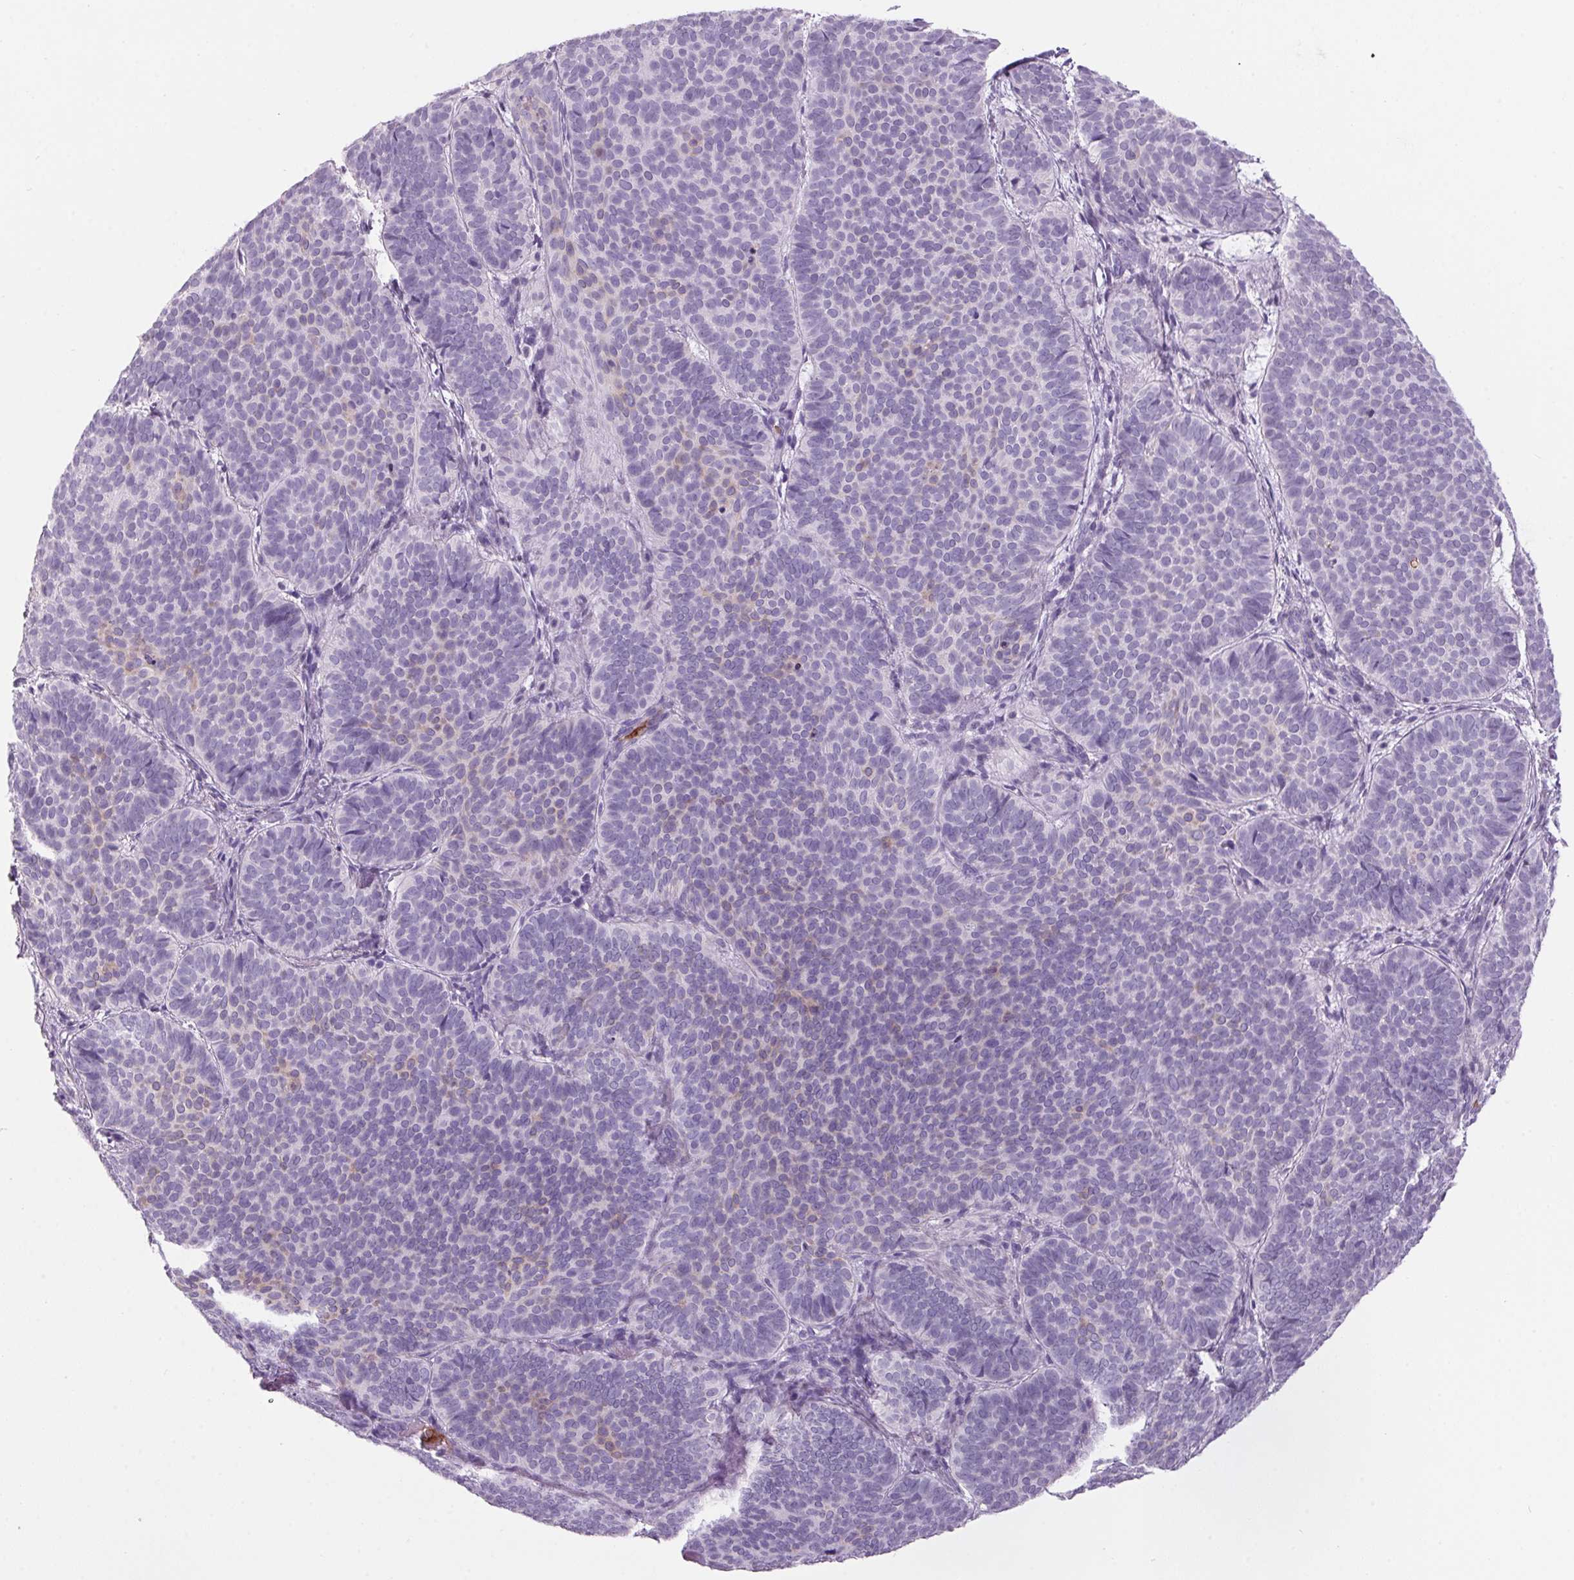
{"staining": {"intensity": "negative", "quantity": "none", "location": "none"}, "tissue": "skin cancer", "cell_type": "Tumor cells", "image_type": "cancer", "snomed": [{"axis": "morphology", "description": "Basal cell carcinoma"}, {"axis": "topography", "description": "Skin"}], "caption": "A histopathology image of human basal cell carcinoma (skin) is negative for staining in tumor cells.", "gene": "HBQ1", "patient": {"sex": "male", "age": 57}}